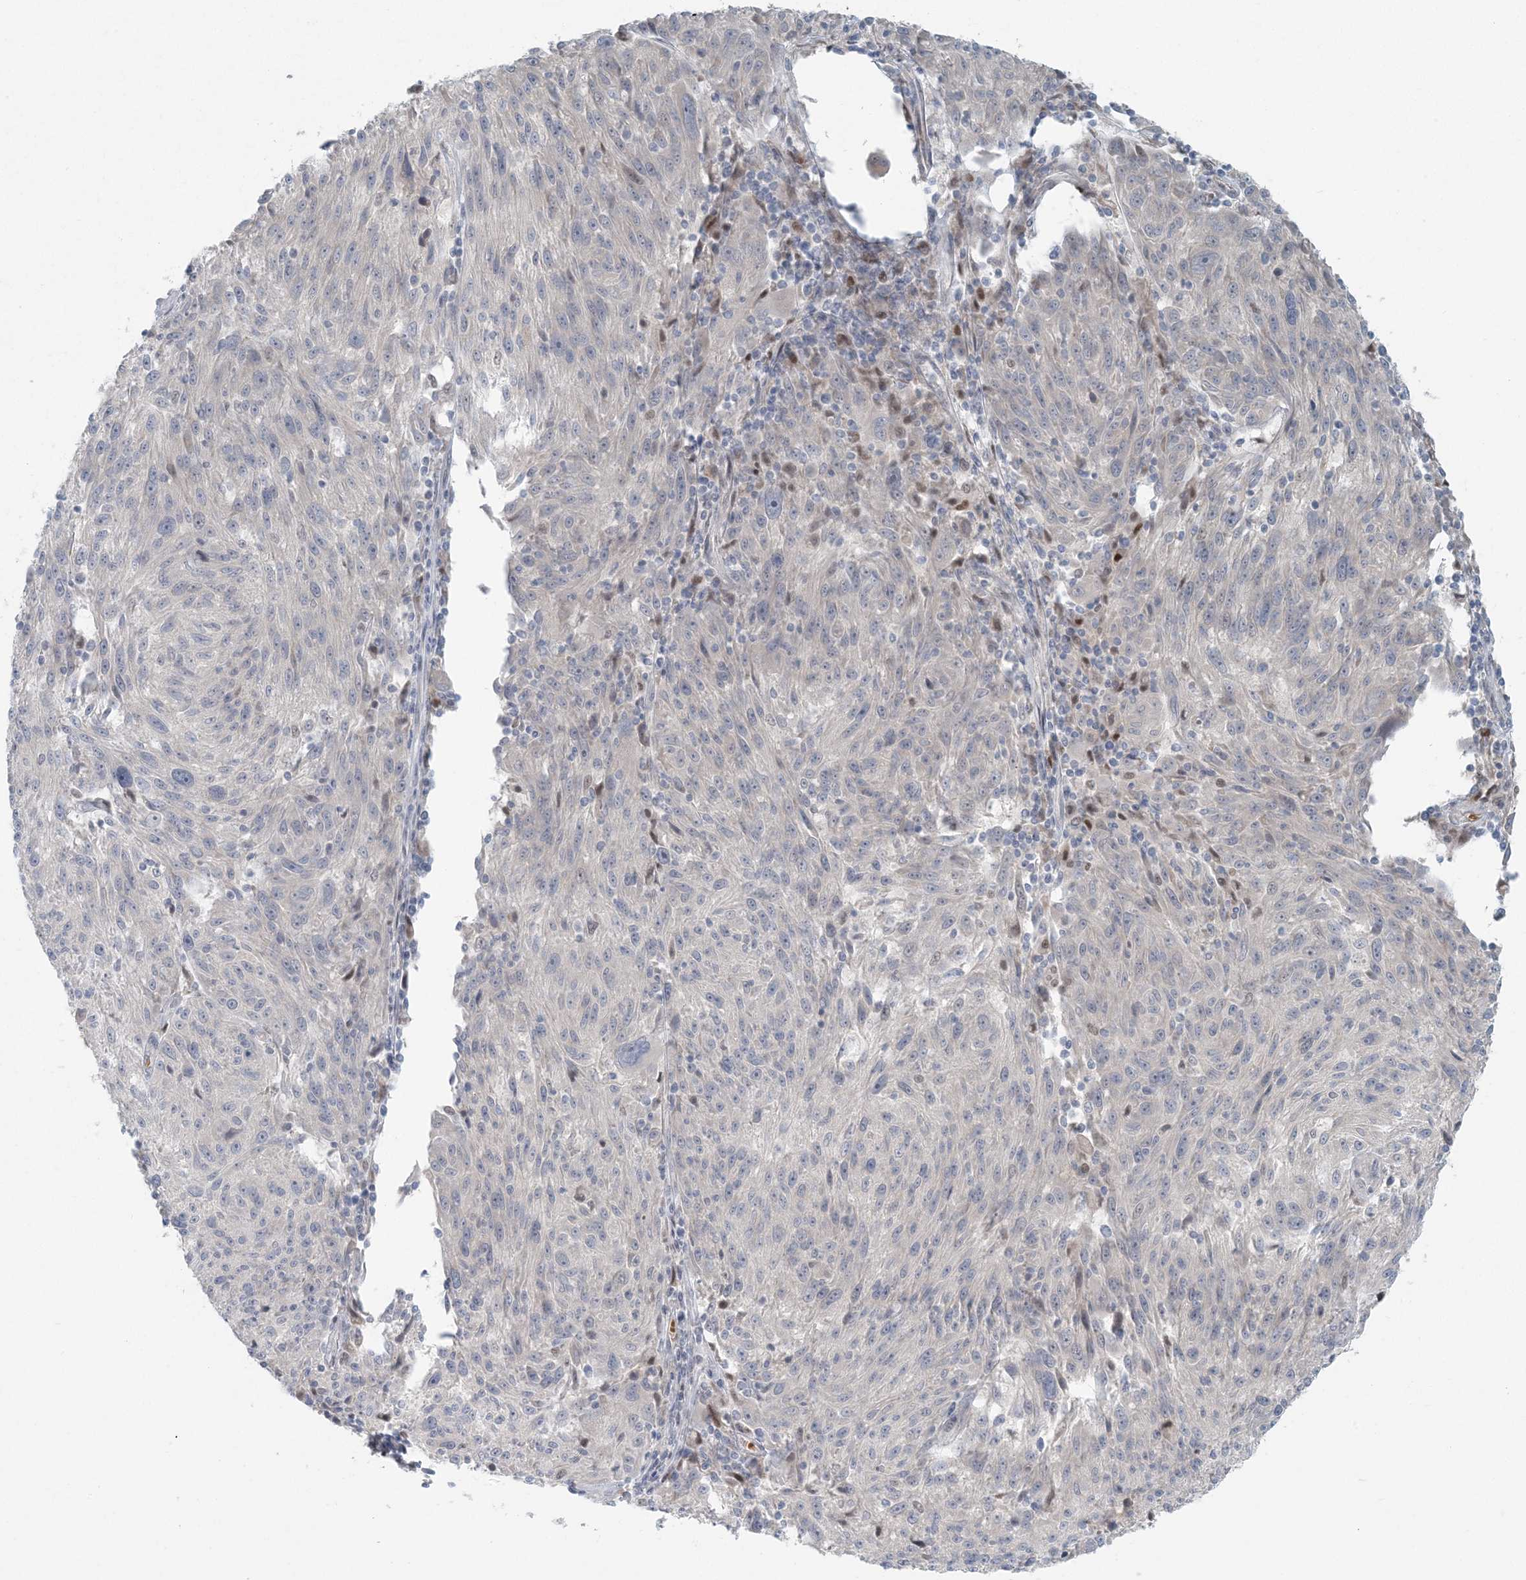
{"staining": {"intensity": "negative", "quantity": "none", "location": "none"}, "tissue": "melanoma", "cell_type": "Tumor cells", "image_type": "cancer", "snomed": [{"axis": "morphology", "description": "Malignant melanoma, NOS"}, {"axis": "topography", "description": "Skin"}], "caption": "A histopathology image of malignant melanoma stained for a protein reveals no brown staining in tumor cells.", "gene": "CTDNEP1", "patient": {"sex": "male", "age": 53}}